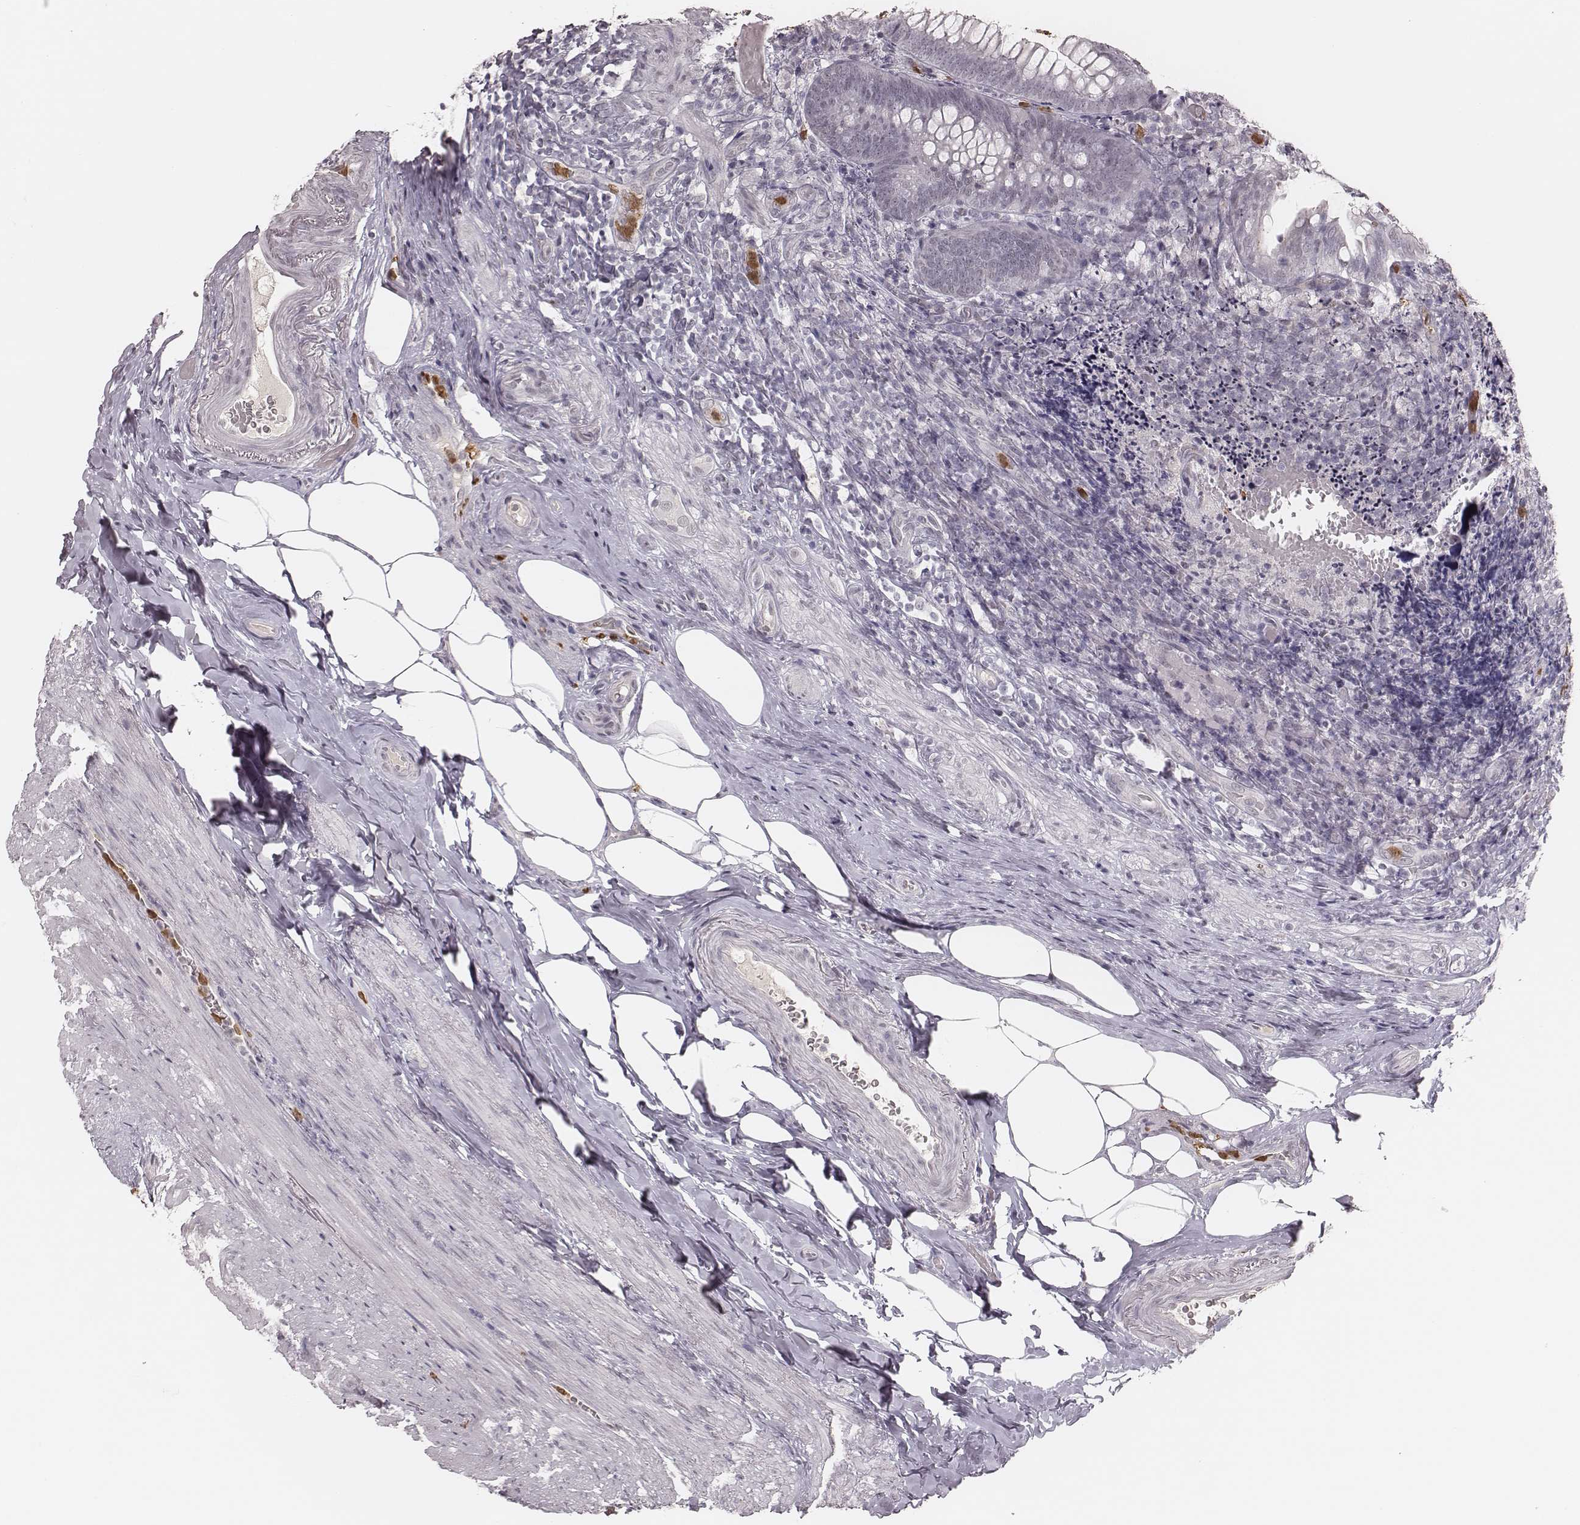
{"staining": {"intensity": "negative", "quantity": "none", "location": "none"}, "tissue": "appendix", "cell_type": "Glandular cells", "image_type": "normal", "snomed": [{"axis": "morphology", "description": "Normal tissue, NOS"}, {"axis": "topography", "description": "Appendix"}], "caption": "Protein analysis of unremarkable appendix shows no significant positivity in glandular cells. The staining is performed using DAB brown chromogen with nuclei counter-stained in using hematoxylin.", "gene": "KITLG", "patient": {"sex": "male", "age": 47}}